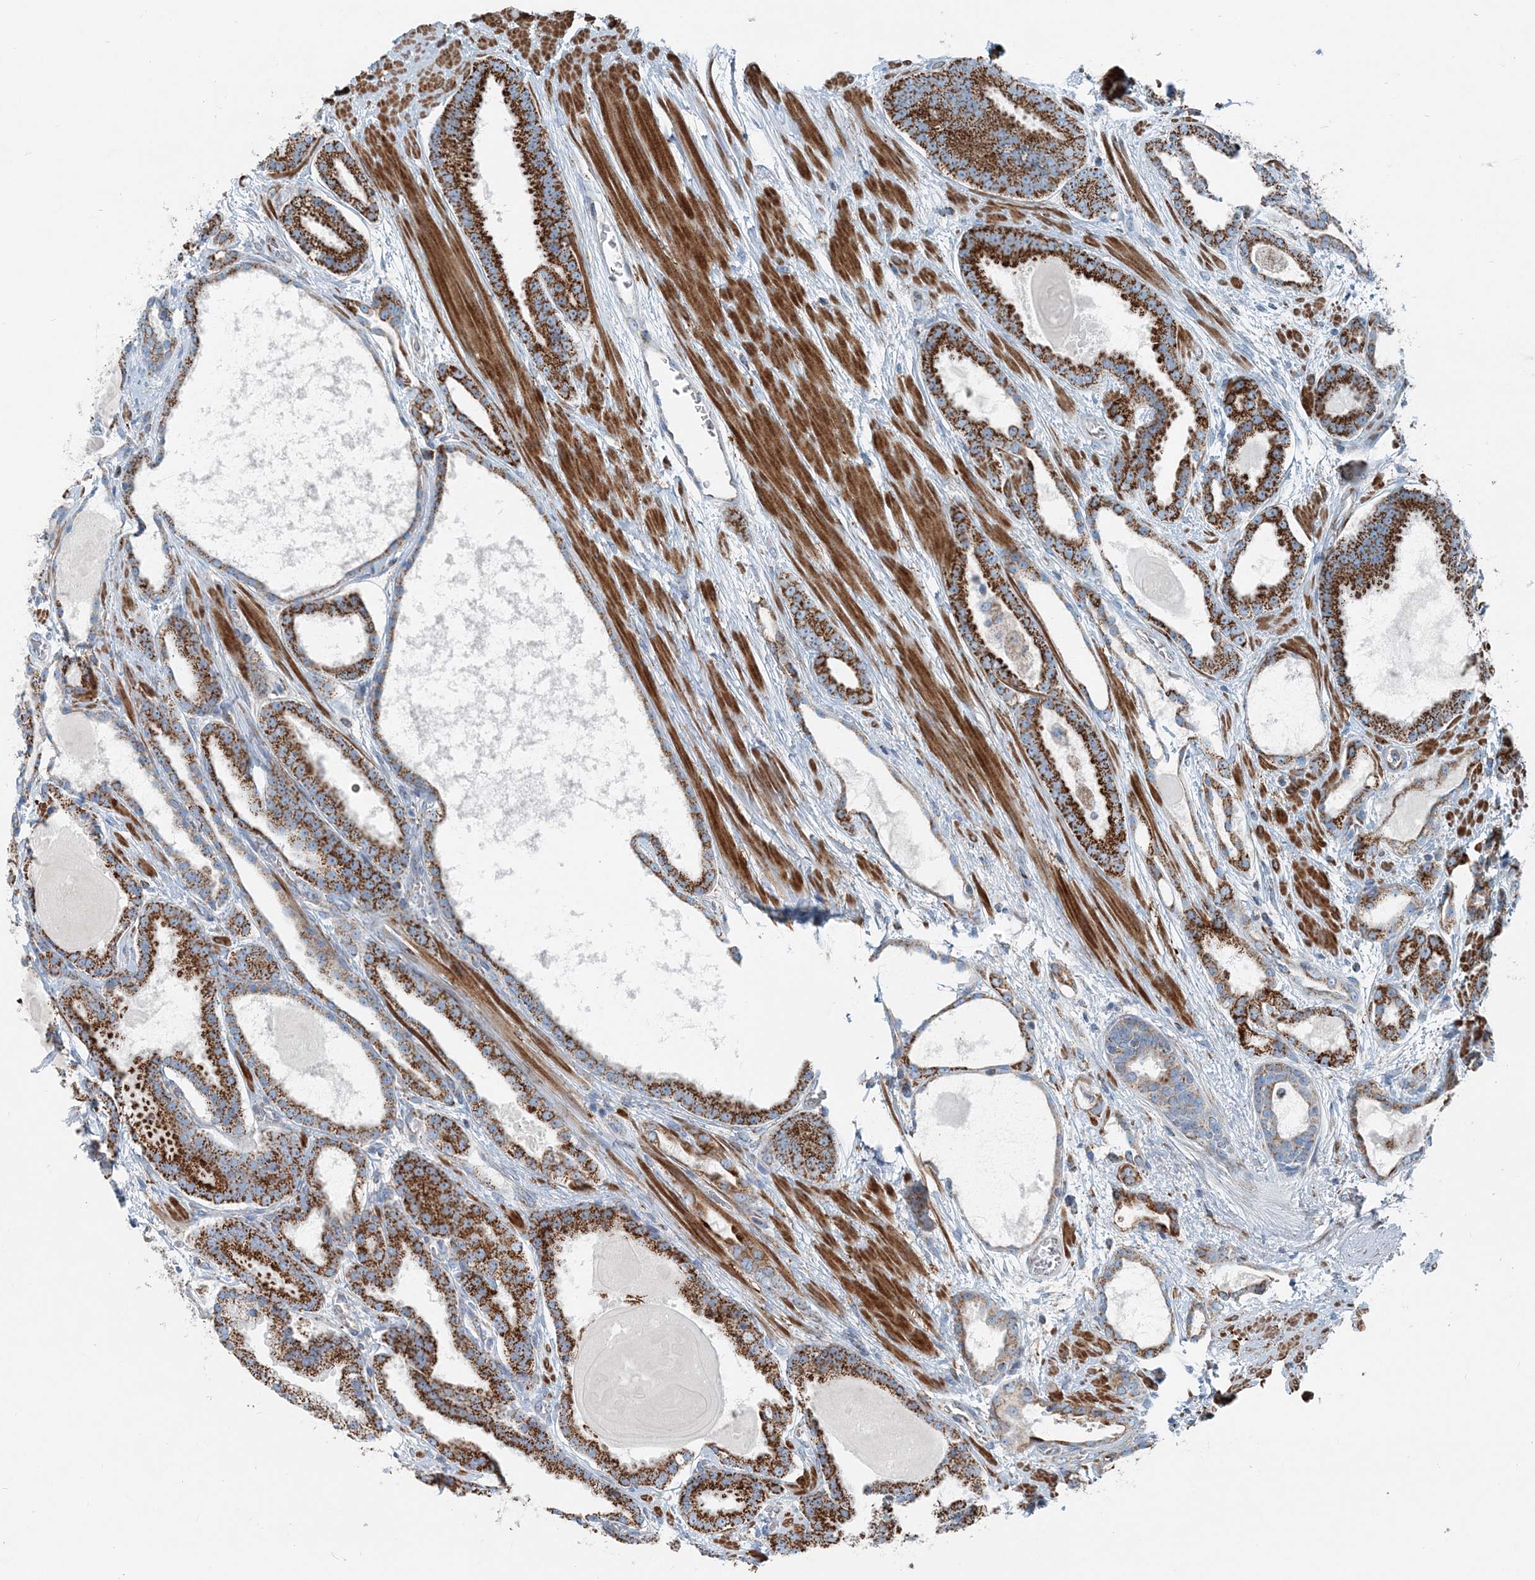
{"staining": {"intensity": "strong", "quantity": ">75%", "location": "cytoplasmic/membranous"}, "tissue": "prostate cancer", "cell_type": "Tumor cells", "image_type": "cancer", "snomed": [{"axis": "morphology", "description": "Adenocarcinoma, High grade"}, {"axis": "topography", "description": "Prostate"}], "caption": "This is an image of immunohistochemistry (IHC) staining of prostate cancer, which shows strong expression in the cytoplasmic/membranous of tumor cells.", "gene": "INTU", "patient": {"sex": "male", "age": 60}}